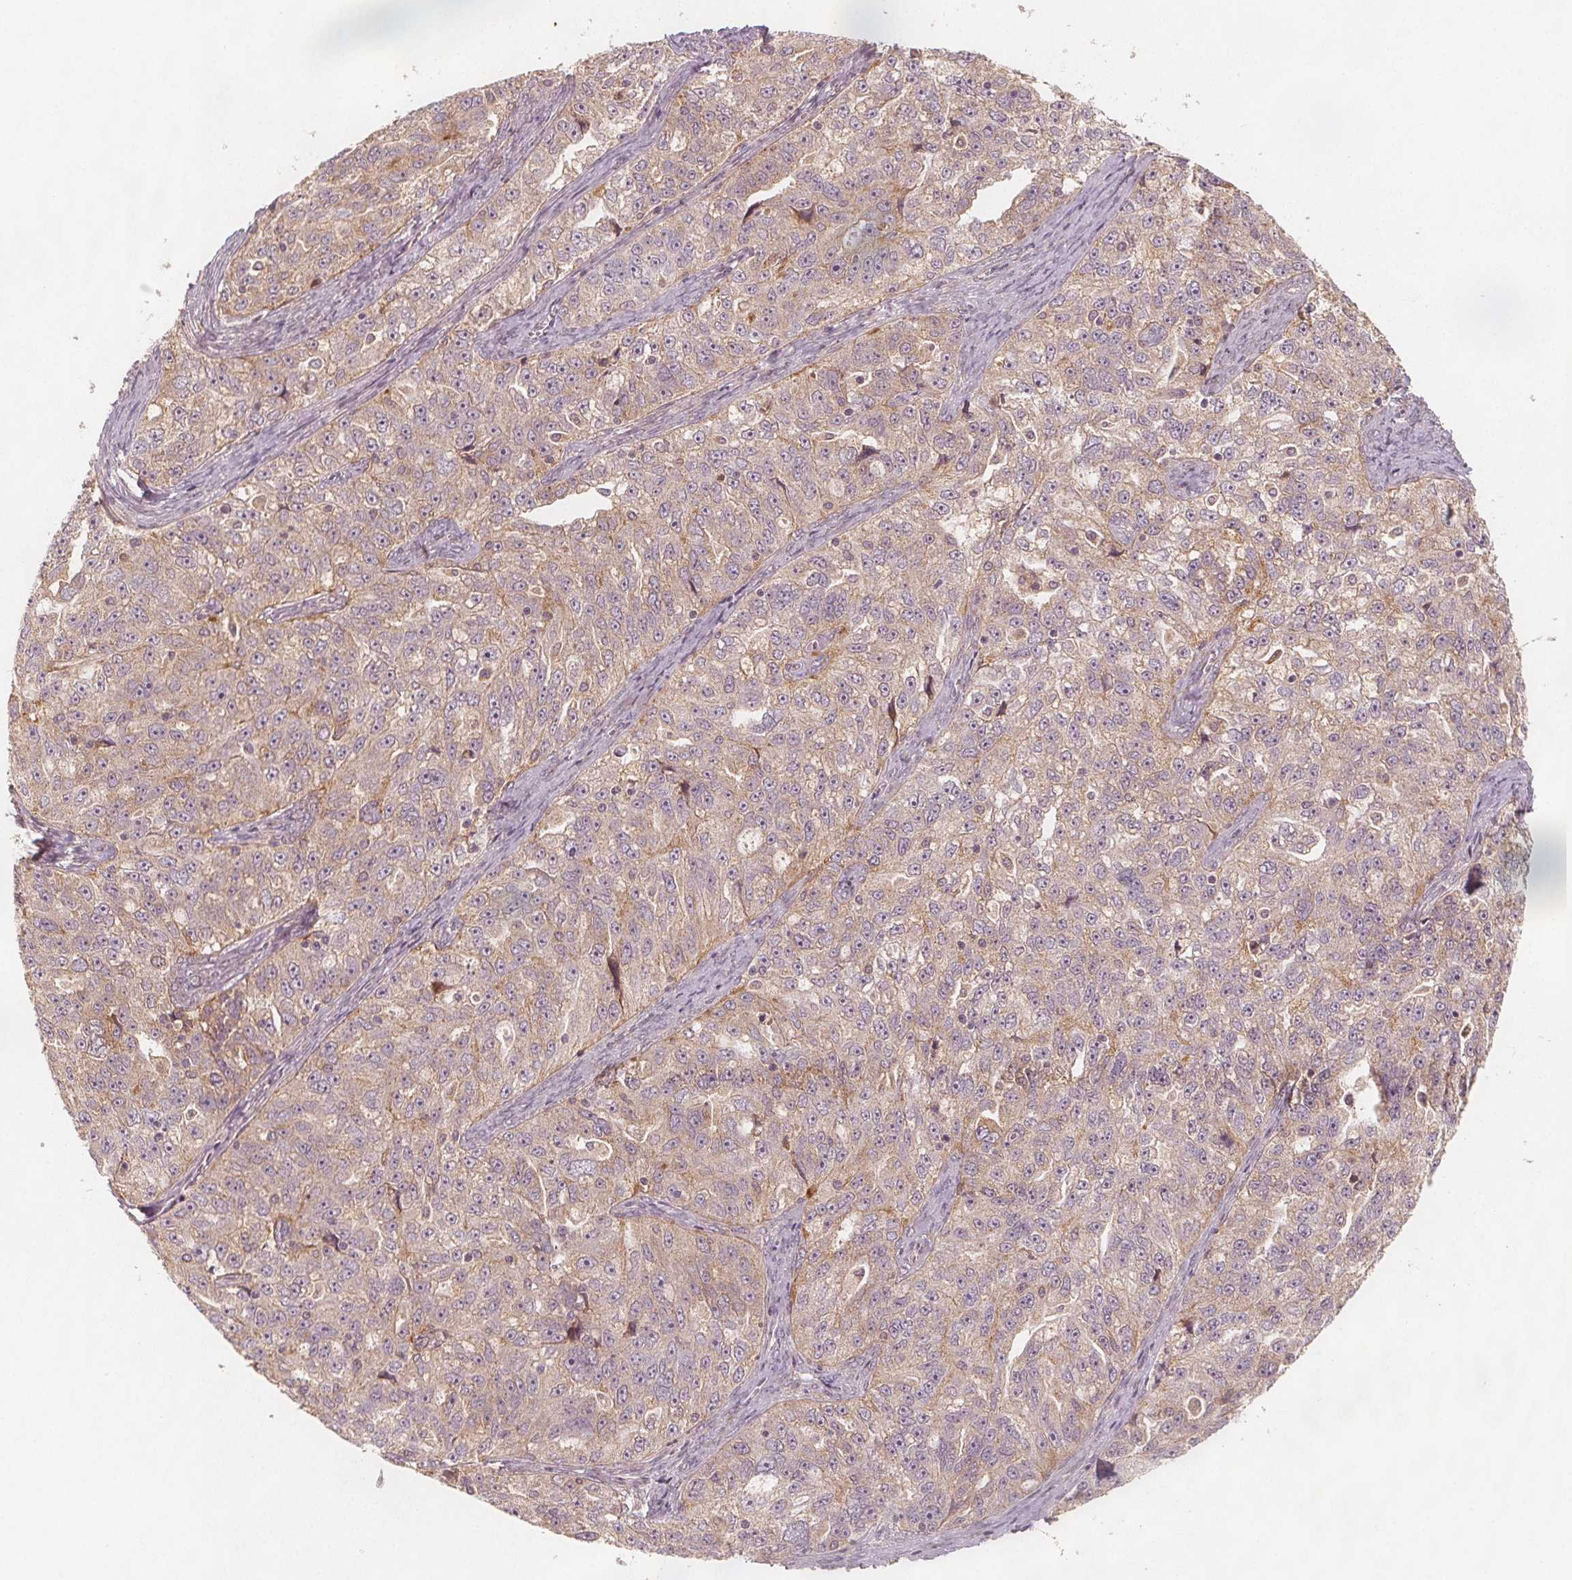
{"staining": {"intensity": "weak", "quantity": "<25%", "location": "cytoplasmic/membranous"}, "tissue": "ovarian cancer", "cell_type": "Tumor cells", "image_type": "cancer", "snomed": [{"axis": "morphology", "description": "Cystadenocarcinoma, serous, NOS"}, {"axis": "topography", "description": "Ovary"}], "caption": "Immunohistochemistry histopathology image of neoplastic tissue: ovarian cancer stained with DAB displays no significant protein staining in tumor cells.", "gene": "NCSTN", "patient": {"sex": "female", "age": 51}}